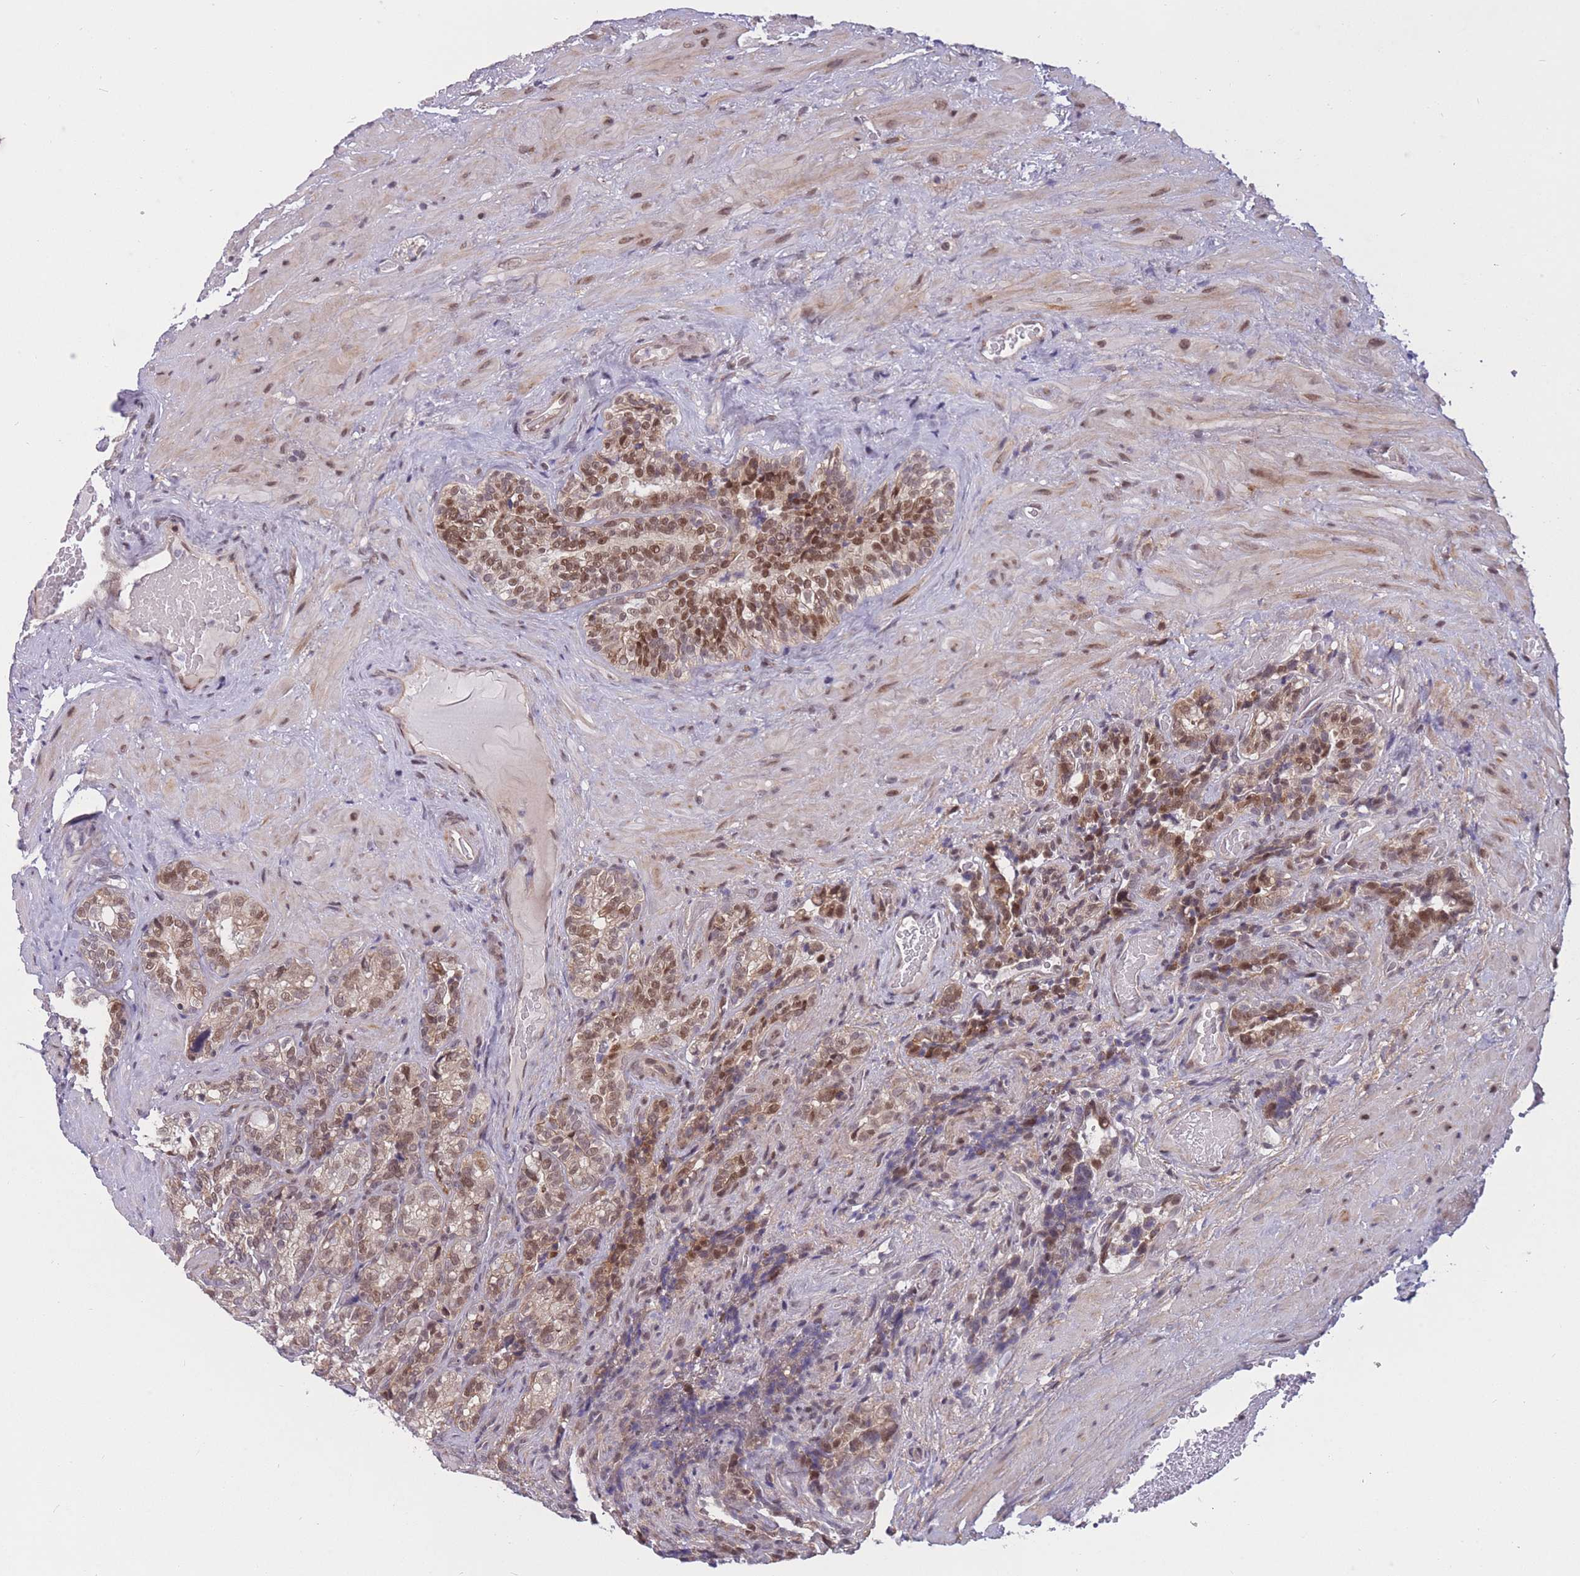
{"staining": {"intensity": "moderate", "quantity": ">75%", "location": "nuclear"}, "tissue": "seminal vesicle", "cell_type": "Glandular cells", "image_type": "normal", "snomed": [{"axis": "morphology", "description": "Normal tissue, NOS"}, {"axis": "topography", "description": "Seminal veicle"}, {"axis": "topography", "description": "Peripheral nerve tissue"}], "caption": "About >75% of glandular cells in unremarkable seminal vesicle exhibit moderate nuclear protein expression as visualized by brown immunohistochemical staining.", "gene": "BCL9L", "patient": {"sex": "male", "age": 67}}